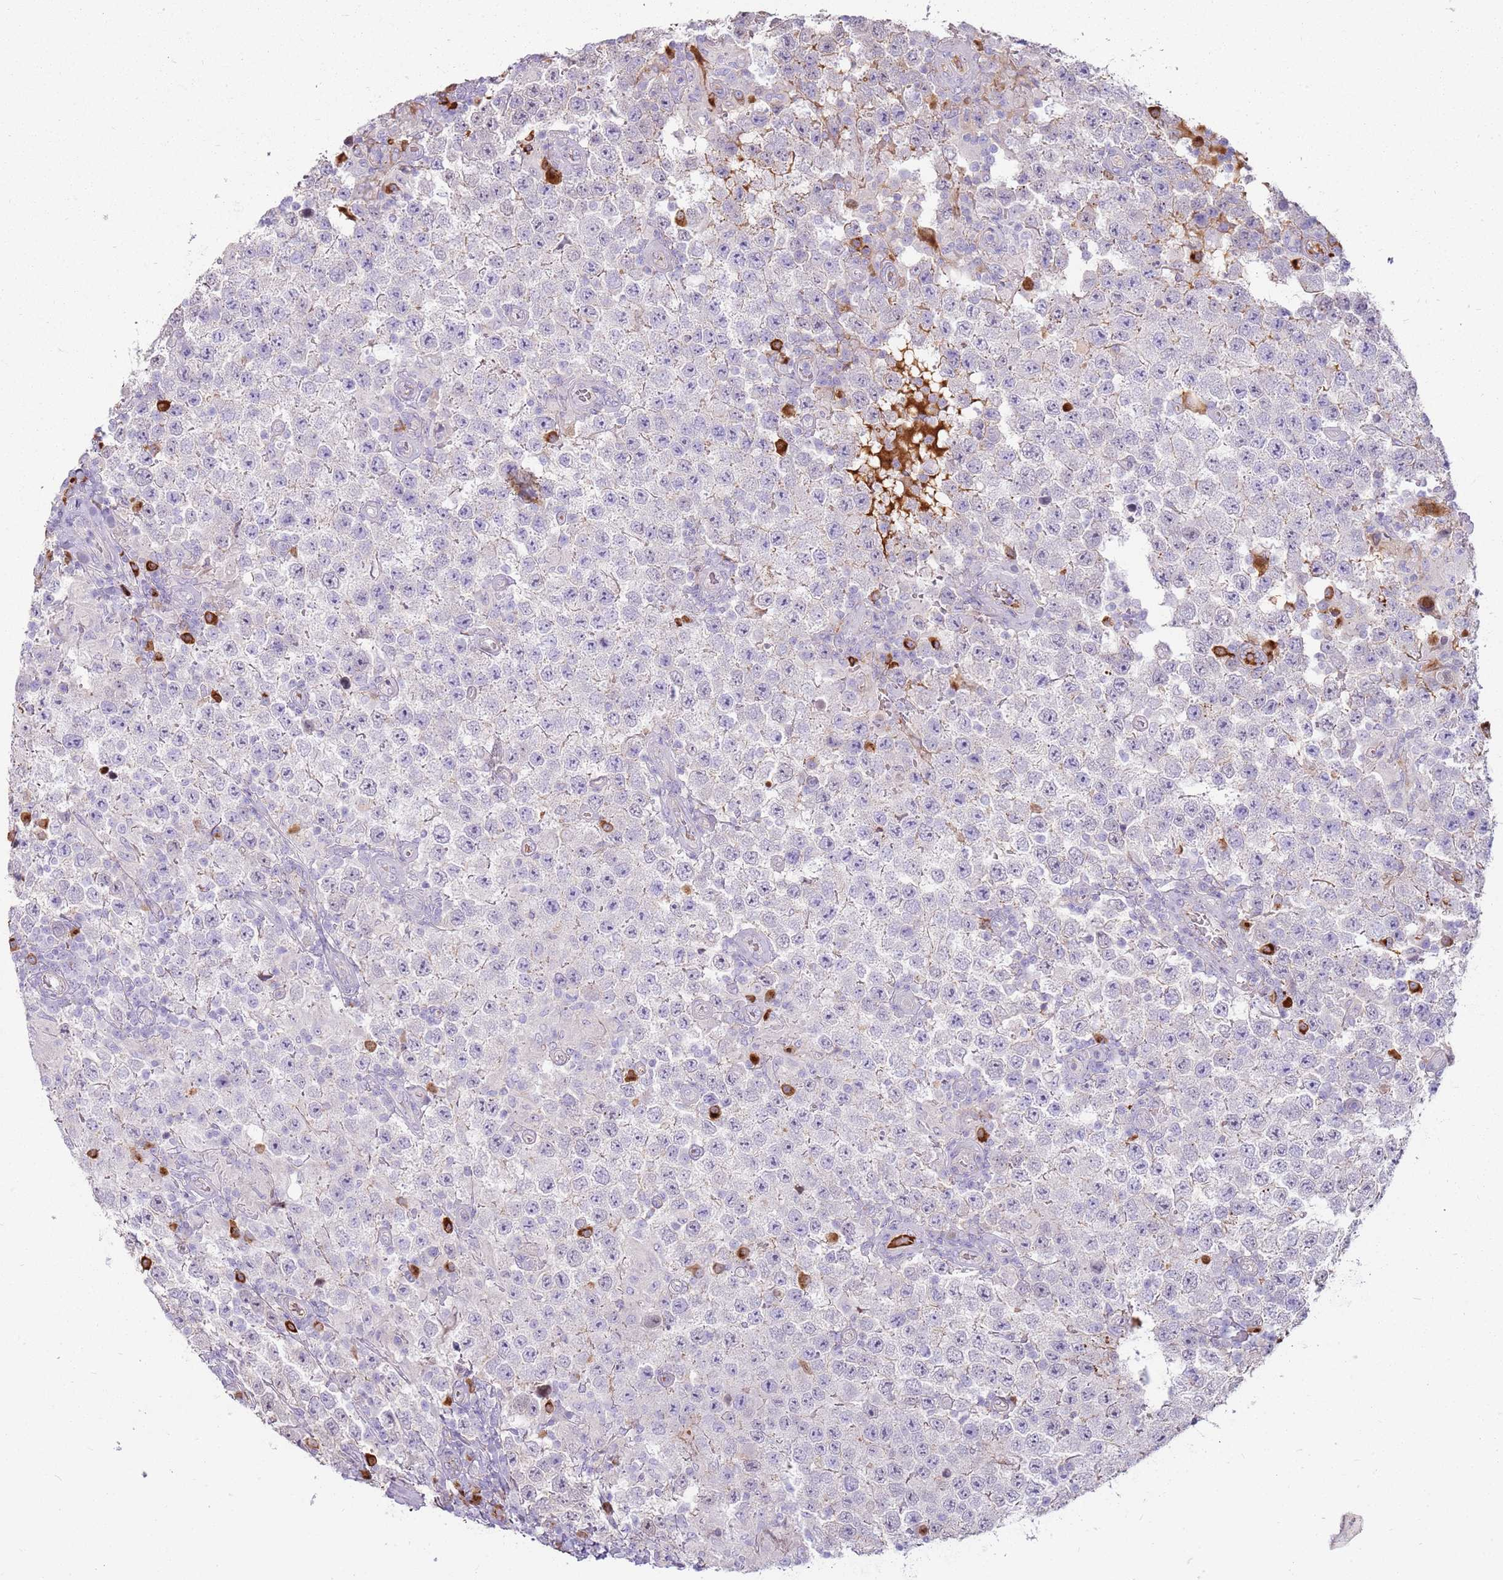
{"staining": {"intensity": "negative", "quantity": "none", "location": "none"}, "tissue": "testis cancer", "cell_type": "Tumor cells", "image_type": "cancer", "snomed": [{"axis": "morphology", "description": "Normal tissue, NOS"}, {"axis": "morphology", "description": "Urothelial carcinoma, High grade"}, {"axis": "morphology", "description": "Seminoma, NOS"}, {"axis": "morphology", "description": "Carcinoma, Embryonal, NOS"}, {"axis": "topography", "description": "Urinary bladder"}, {"axis": "topography", "description": "Testis"}], "caption": "There is no significant expression in tumor cells of high-grade urothelial carcinoma (testis).", "gene": "MCUB", "patient": {"sex": "male", "age": 41}}